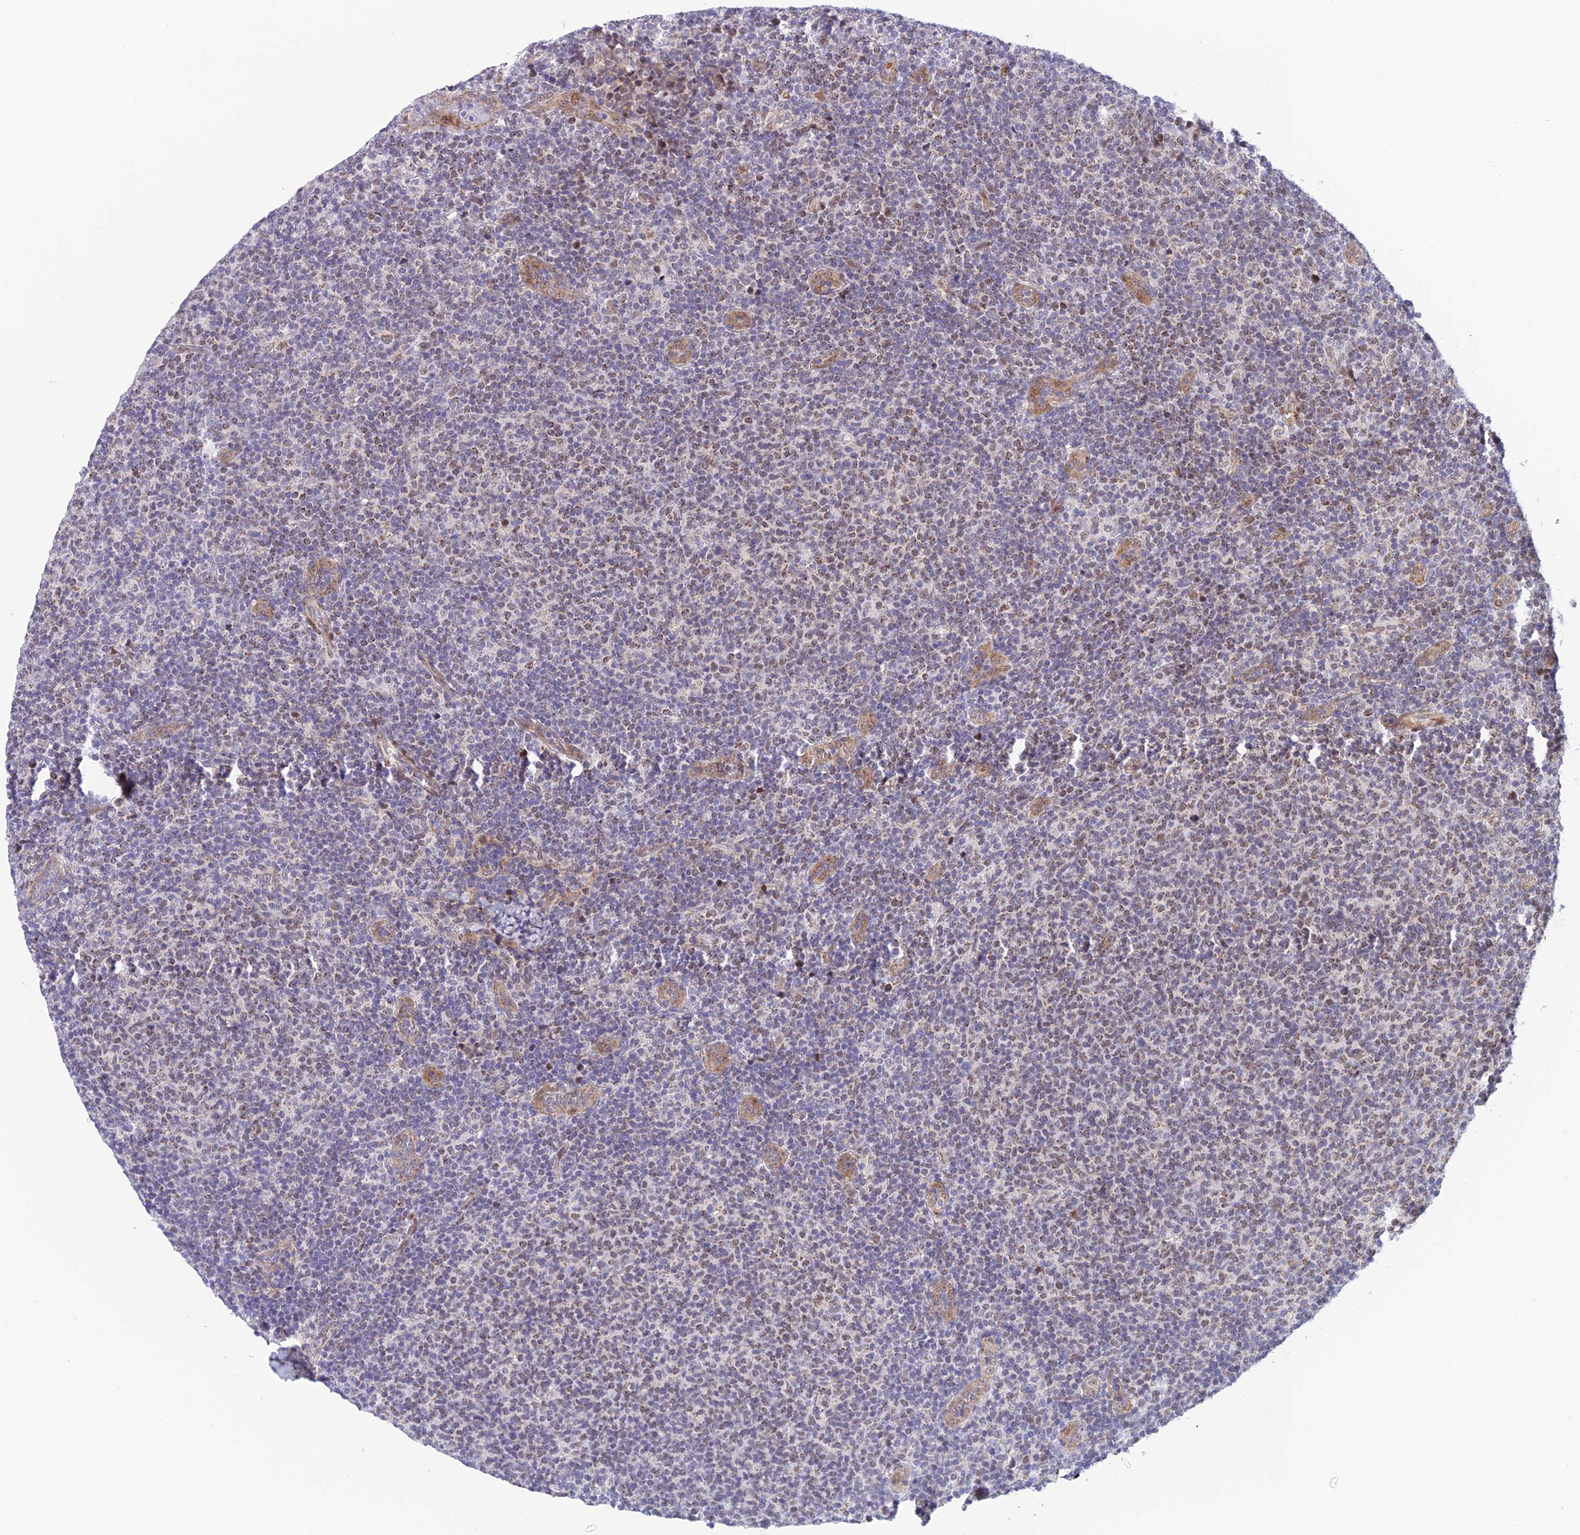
{"staining": {"intensity": "negative", "quantity": "none", "location": "none"}, "tissue": "lymphoma", "cell_type": "Tumor cells", "image_type": "cancer", "snomed": [{"axis": "morphology", "description": "Malignant lymphoma, non-Hodgkin's type, Low grade"}, {"axis": "topography", "description": "Lymph node"}], "caption": "This is an IHC photomicrograph of malignant lymphoma, non-Hodgkin's type (low-grade). There is no staining in tumor cells.", "gene": "WDR55", "patient": {"sex": "male", "age": 66}}